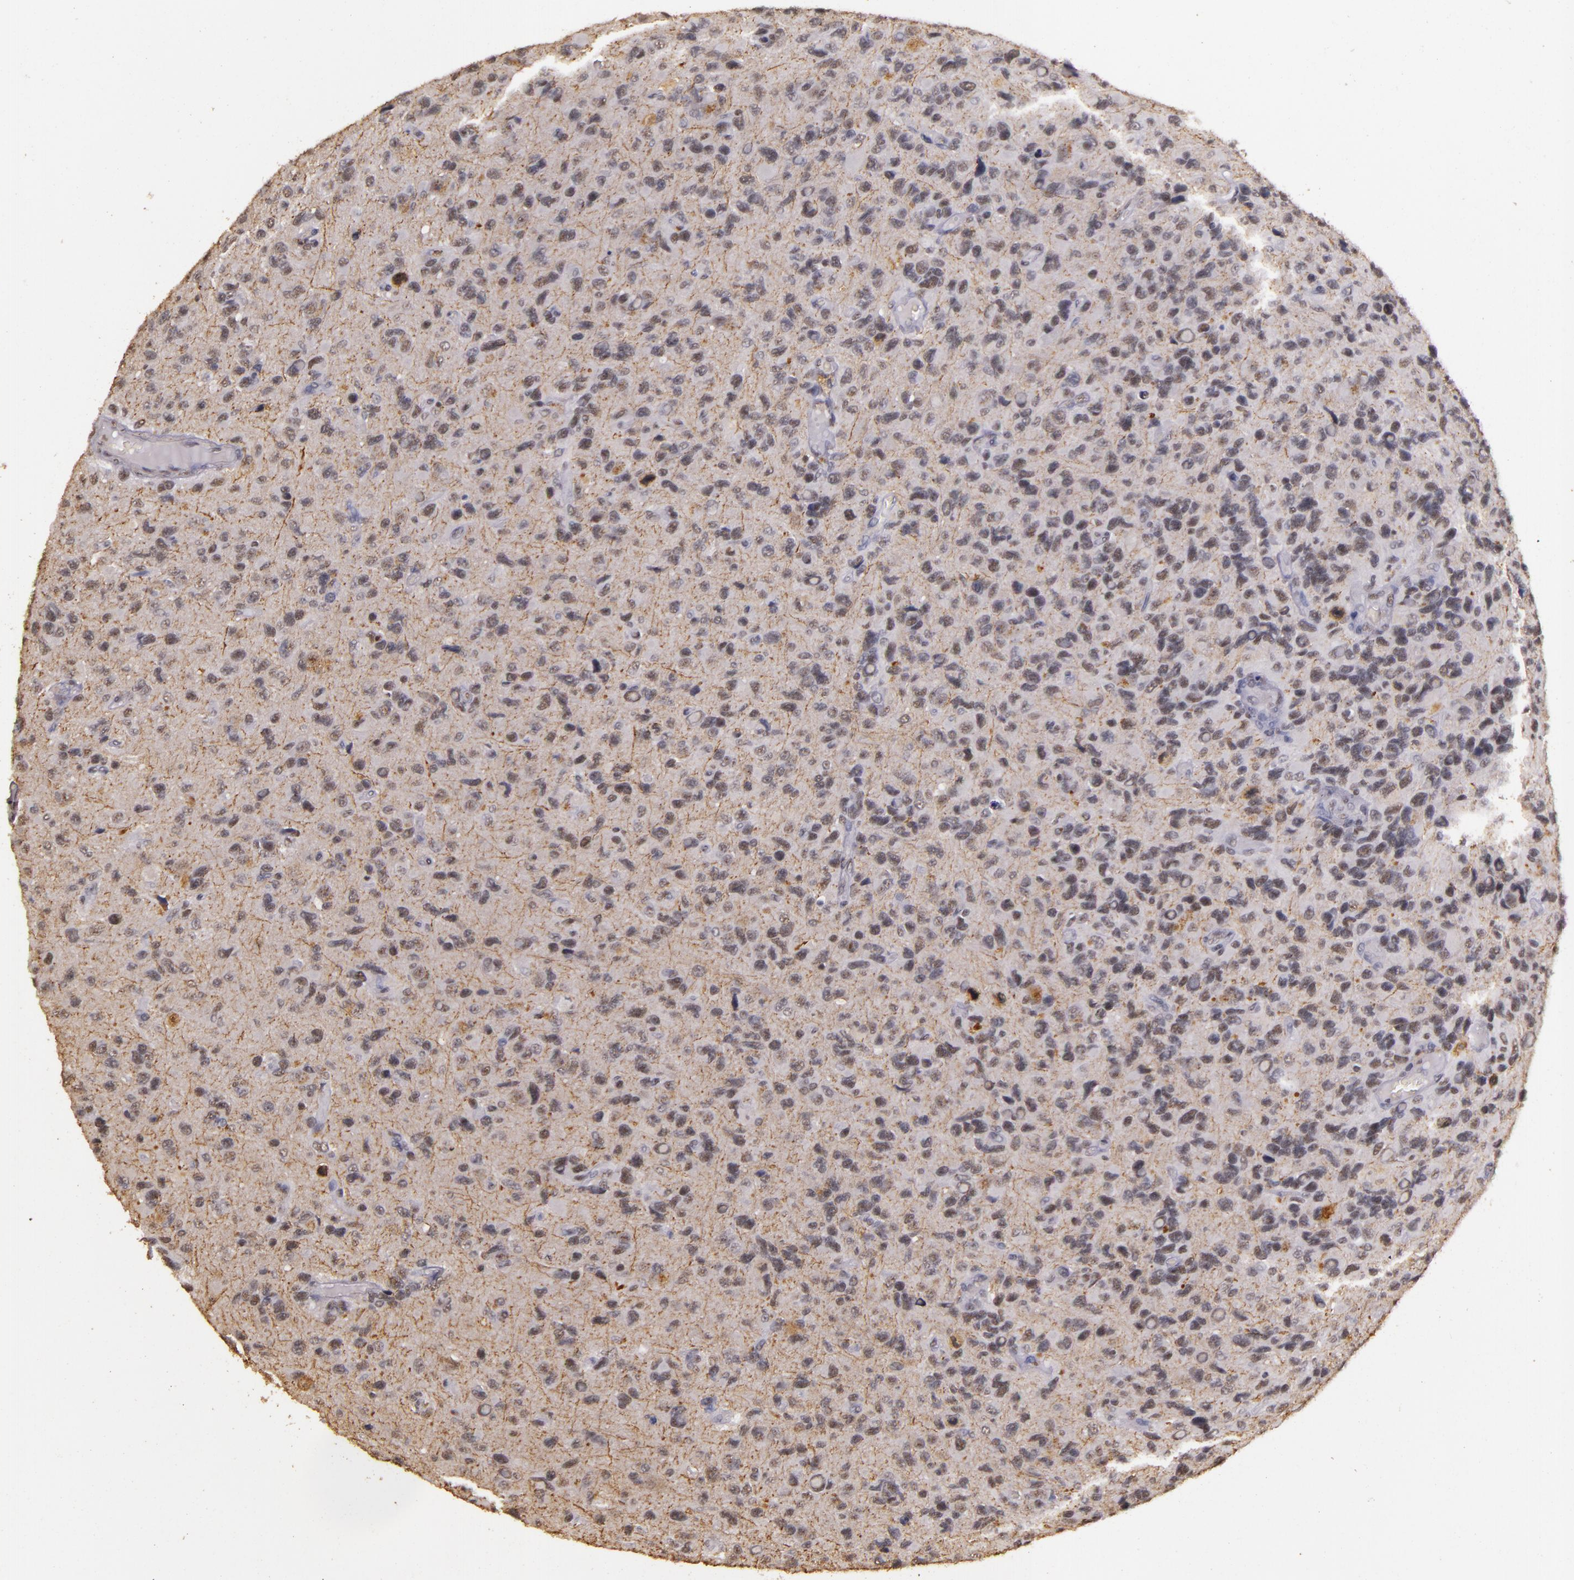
{"staining": {"intensity": "weak", "quantity": "<25%", "location": "nuclear"}, "tissue": "glioma", "cell_type": "Tumor cells", "image_type": "cancer", "snomed": [{"axis": "morphology", "description": "Glioma, malignant, High grade"}, {"axis": "topography", "description": "Brain"}], "caption": "Glioma was stained to show a protein in brown. There is no significant positivity in tumor cells. The staining was performed using DAB to visualize the protein expression in brown, while the nuclei were stained in blue with hematoxylin (Magnification: 20x).", "gene": "CBX3", "patient": {"sex": "male", "age": 77}}